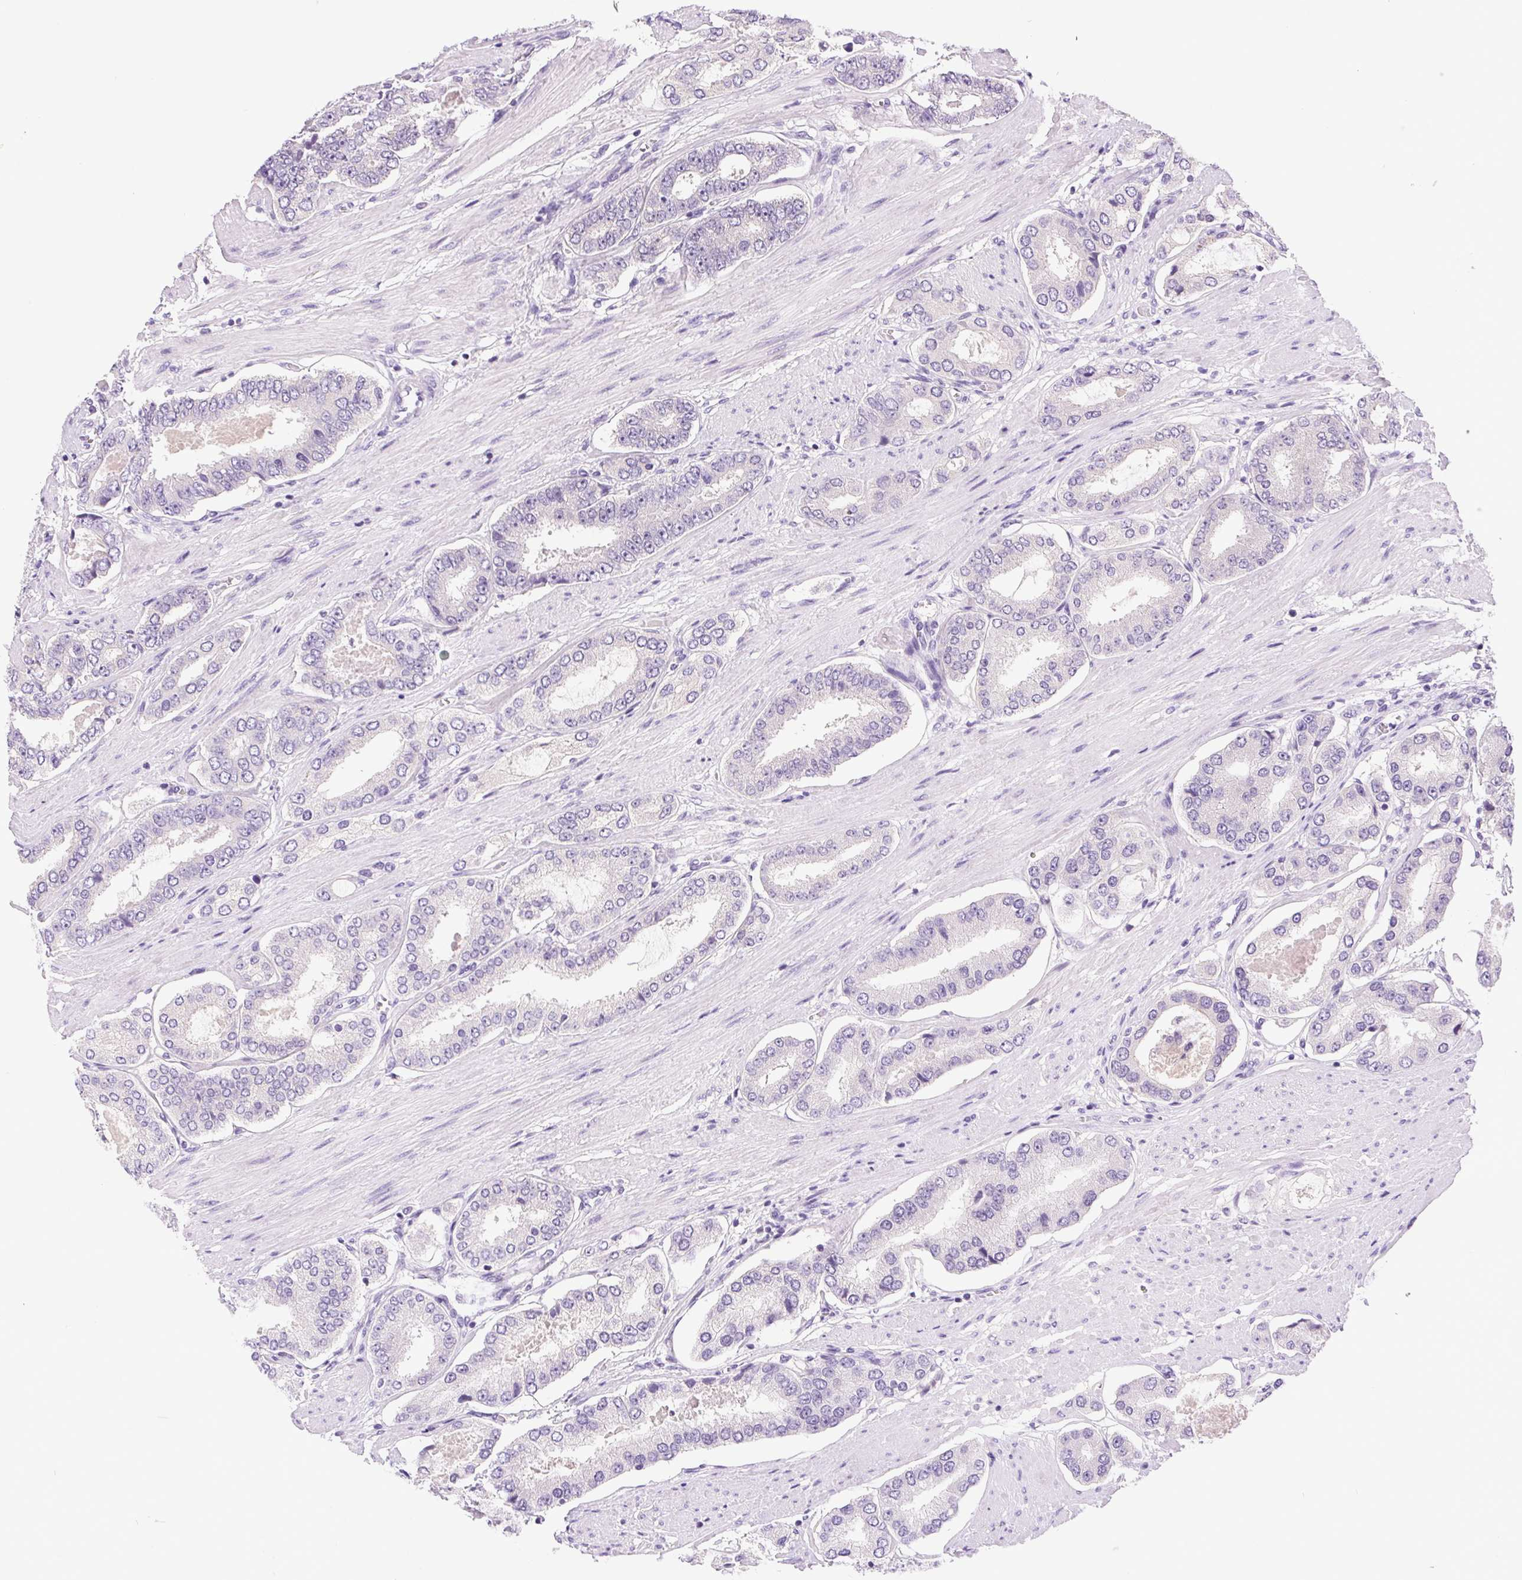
{"staining": {"intensity": "negative", "quantity": "none", "location": "none"}, "tissue": "prostate cancer", "cell_type": "Tumor cells", "image_type": "cancer", "snomed": [{"axis": "morphology", "description": "Adenocarcinoma, High grade"}, {"axis": "topography", "description": "Prostate"}], "caption": "A micrograph of prostate adenocarcinoma (high-grade) stained for a protein reveals no brown staining in tumor cells.", "gene": "SSTR4", "patient": {"sex": "male", "age": 63}}